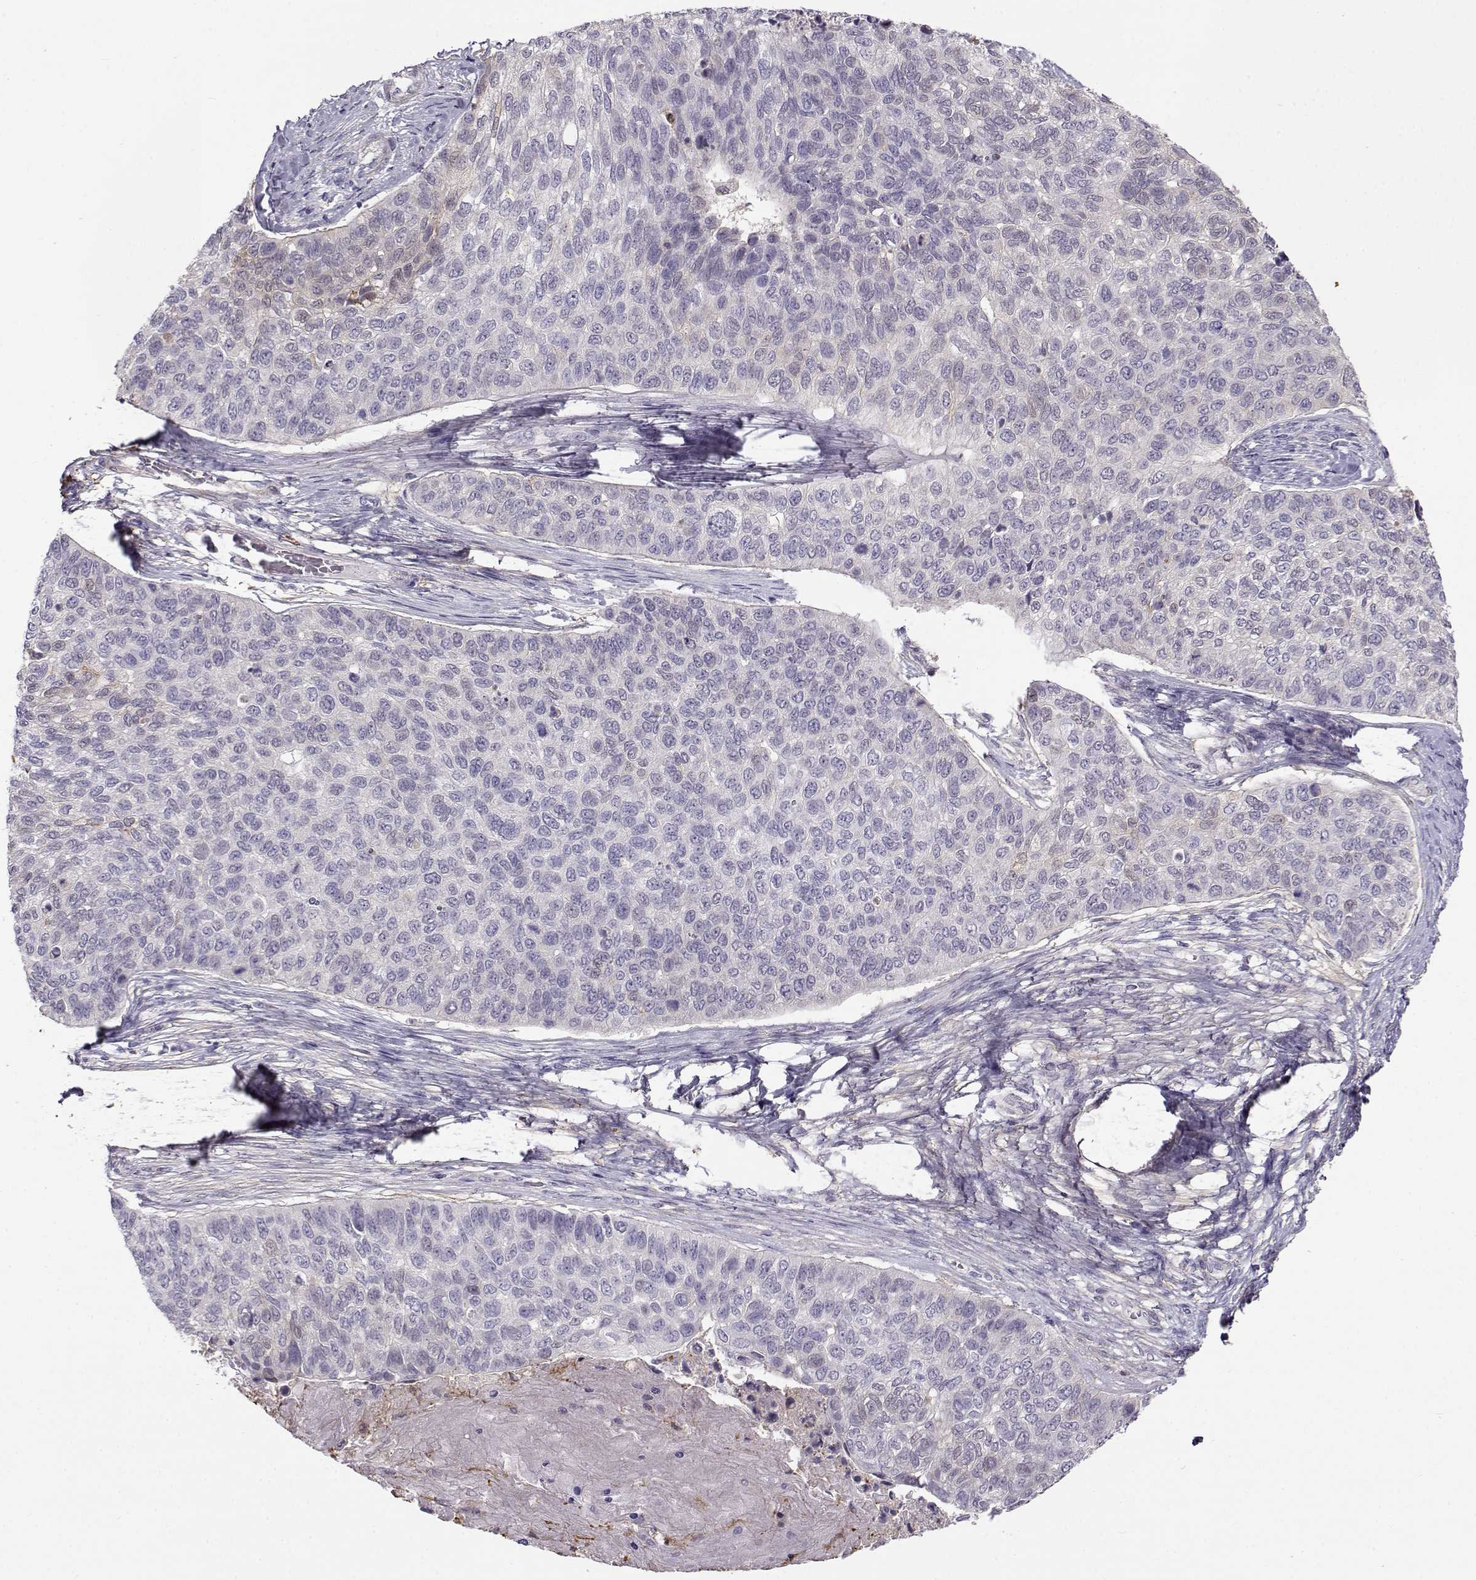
{"staining": {"intensity": "negative", "quantity": "none", "location": "none"}, "tissue": "lung cancer", "cell_type": "Tumor cells", "image_type": "cancer", "snomed": [{"axis": "morphology", "description": "Squamous cell carcinoma, NOS"}, {"axis": "topography", "description": "Lung"}], "caption": "Lung squamous cell carcinoma was stained to show a protein in brown. There is no significant positivity in tumor cells.", "gene": "UCP3", "patient": {"sex": "male", "age": 69}}